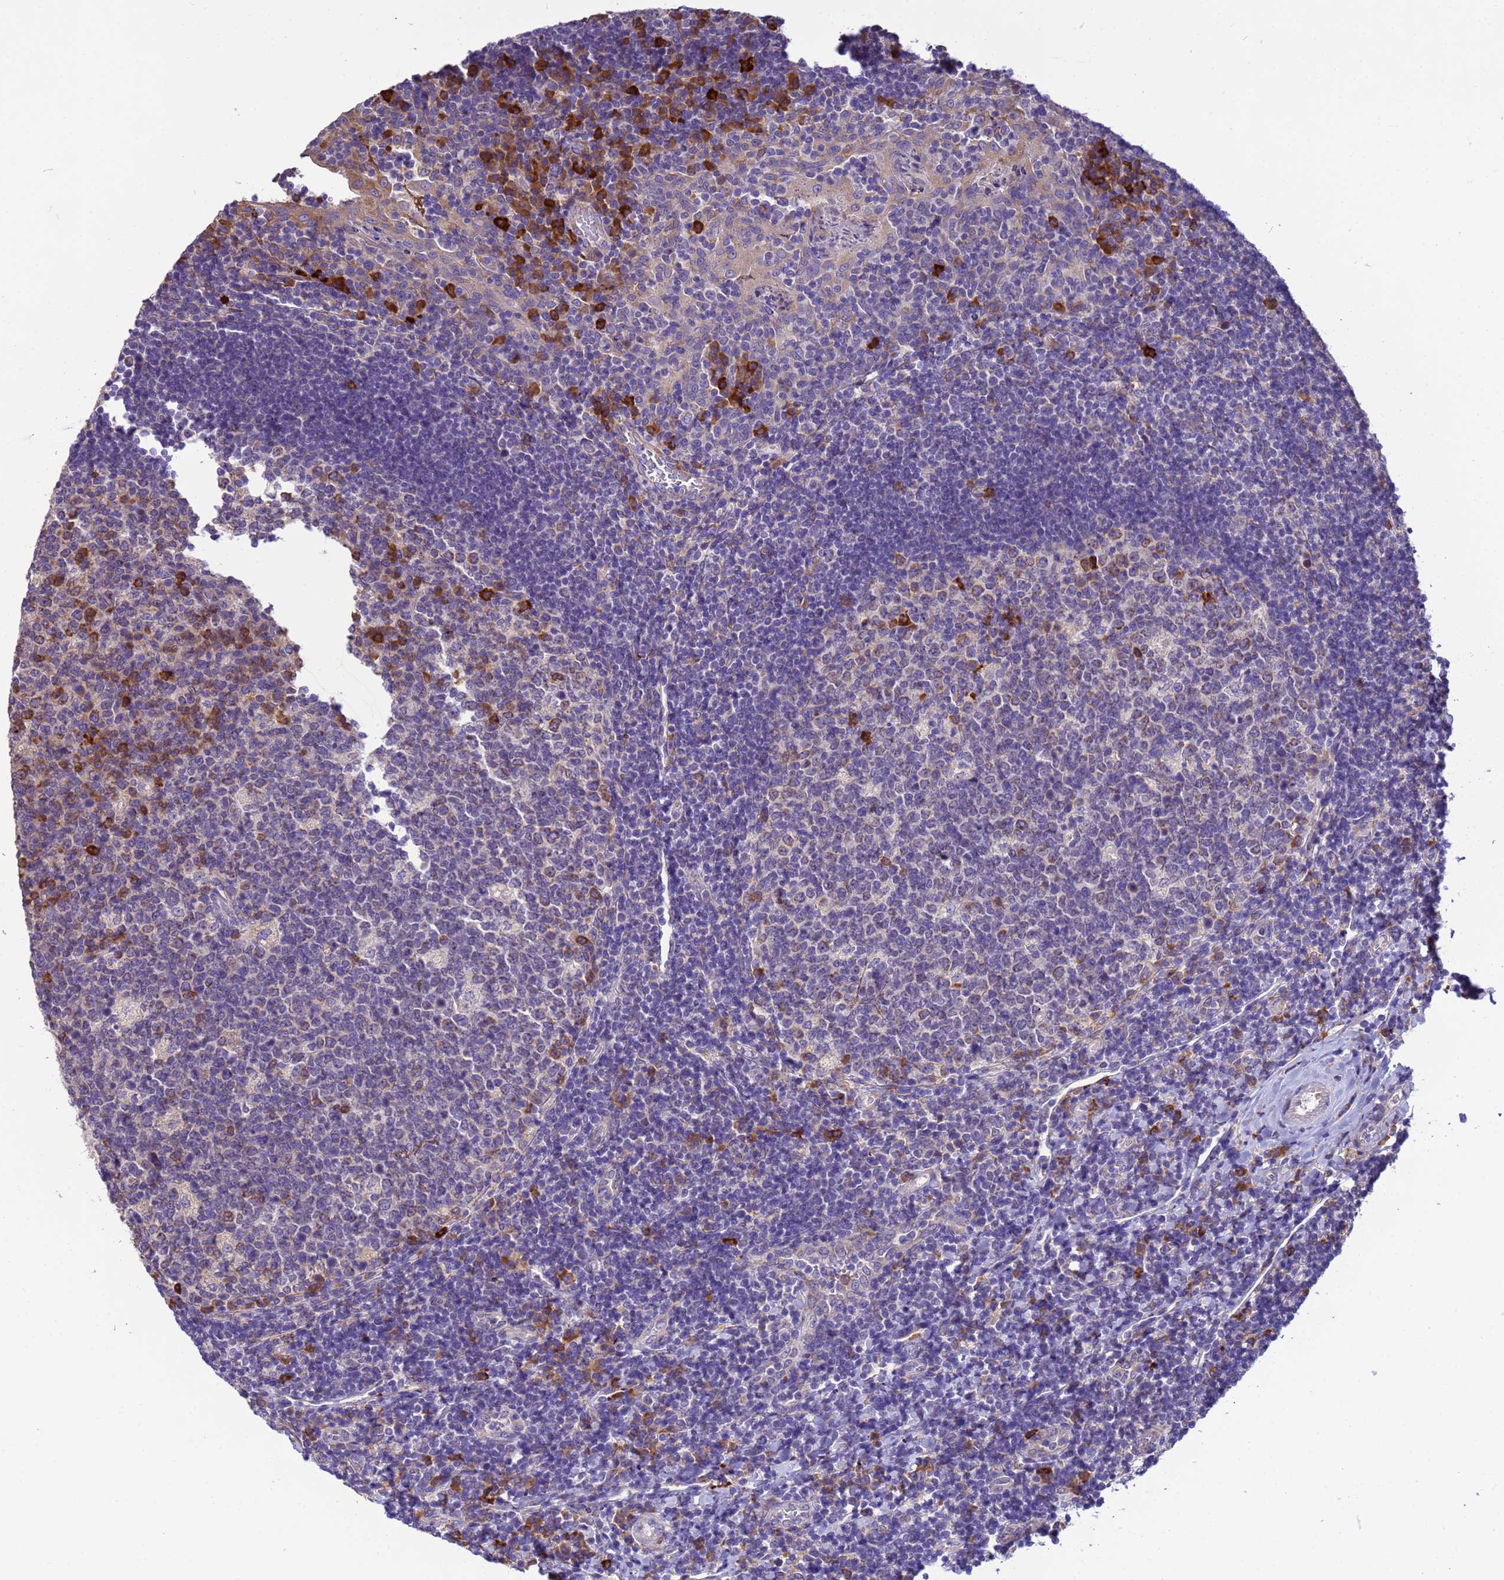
{"staining": {"intensity": "strong", "quantity": "<25%", "location": "cytoplasmic/membranous"}, "tissue": "tonsil", "cell_type": "Germinal center cells", "image_type": "normal", "snomed": [{"axis": "morphology", "description": "Normal tissue, NOS"}, {"axis": "topography", "description": "Tonsil"}], "caption": "Protein expression analysis of unremarkable human tonsil reveals strong cytoplasmic/membranous staining in about <25% of germinal center cells. (Brightfield microscopy of DAB IHC at high magnification).", "gene": "THAP5", "patient": {"sex": "male", "age": 17}}